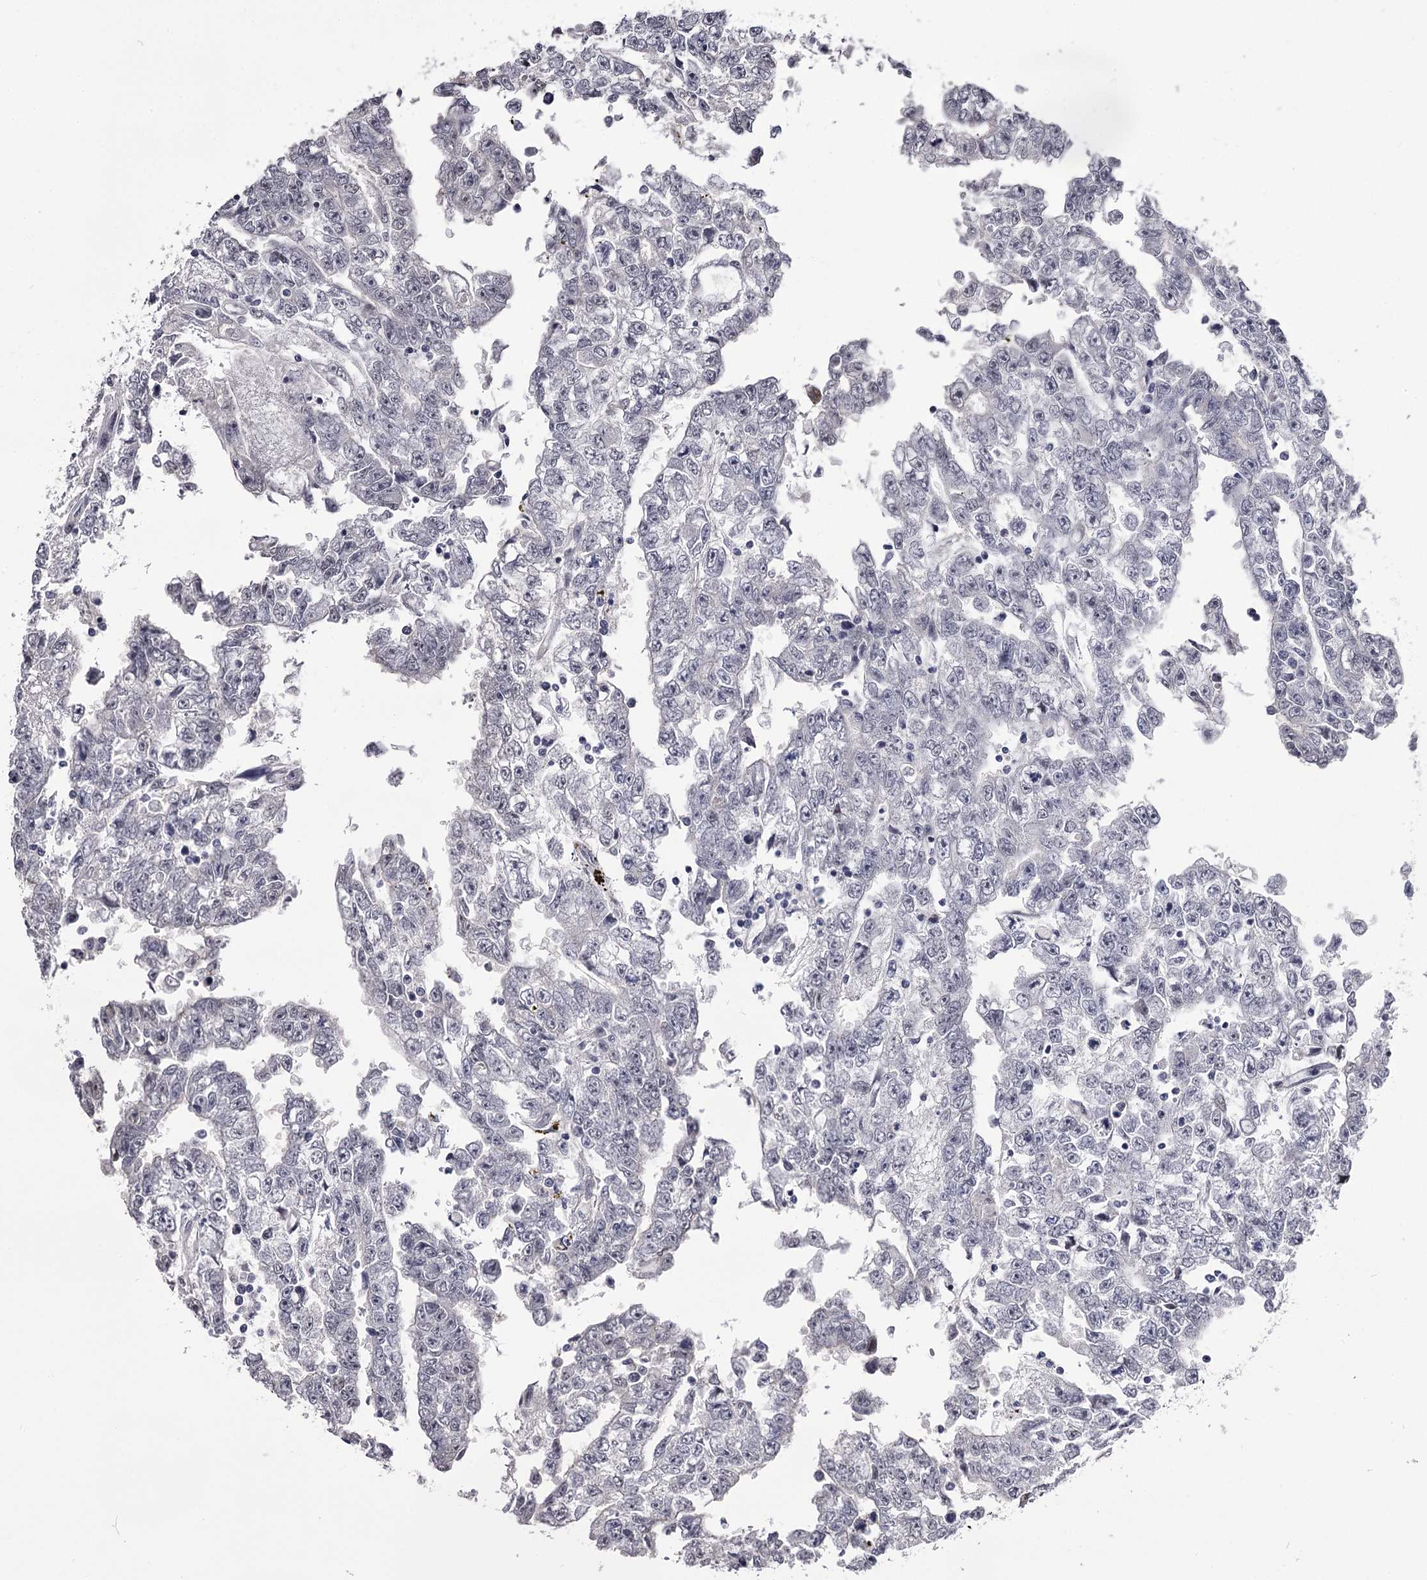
{"staining": {"intensity": "negative", "quantity": "none", "location": "none"}, "tissue": "testis cancer", "cell_type": "Tumor cells", "image_type": "cancer", "snomed": [{"axis": "morphology", "description": "Carcinoma, Embryonal, NOS"}, {"axis": "topography", "description": "Testis"}], "caption": "This is an immunohistochemistry (IHC) micrograph of testis cancer (embryonal carcinoma). There is no positivity in tumor cells.", "gene": "OVOL2", "patient": {"sex": "male", "age": 25}}